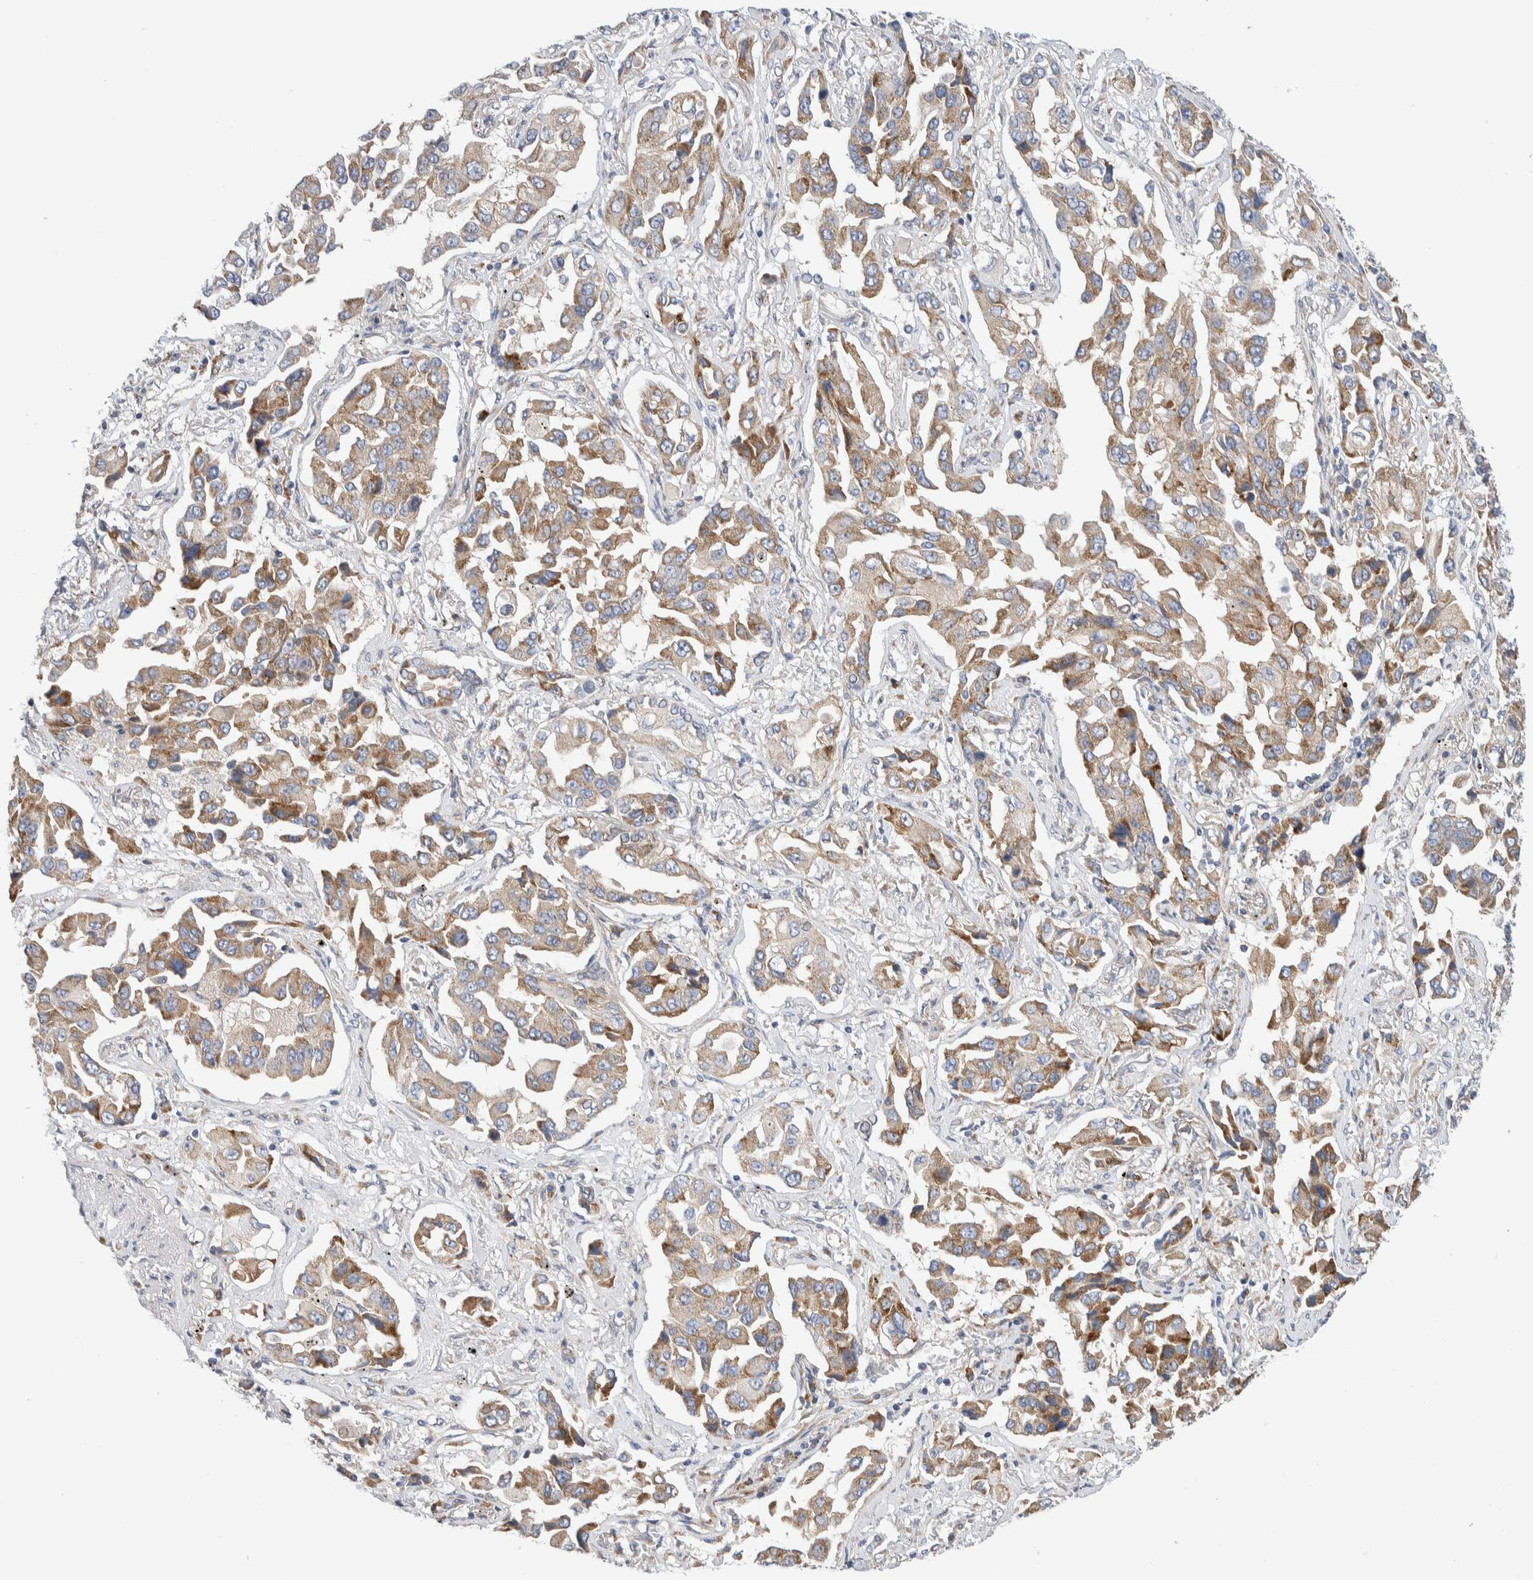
{"staining": {"intensity": "moderate", "quantity": ">75%", "location": "cytoplasmic/membranous"}, "tissue": "lung cancer", "cell_type": "Tumor cells", "image_type": "cancer", "snomed": [{"axis": "morphology", "description": "Adenocarcinoma, NOS"}, {"axis": "topography", "description": "Lung"}], "caption": "A medium amount of moderate cytoplasmic/membranous expression is present in about >75% of tumor cells in lung cancer (adenocarcinoma) tissue. The protein is shown in brown color, while the nuclei are stained blue.", "gene": "RACK1", "patient": {"sex": "female", "age": 65}}